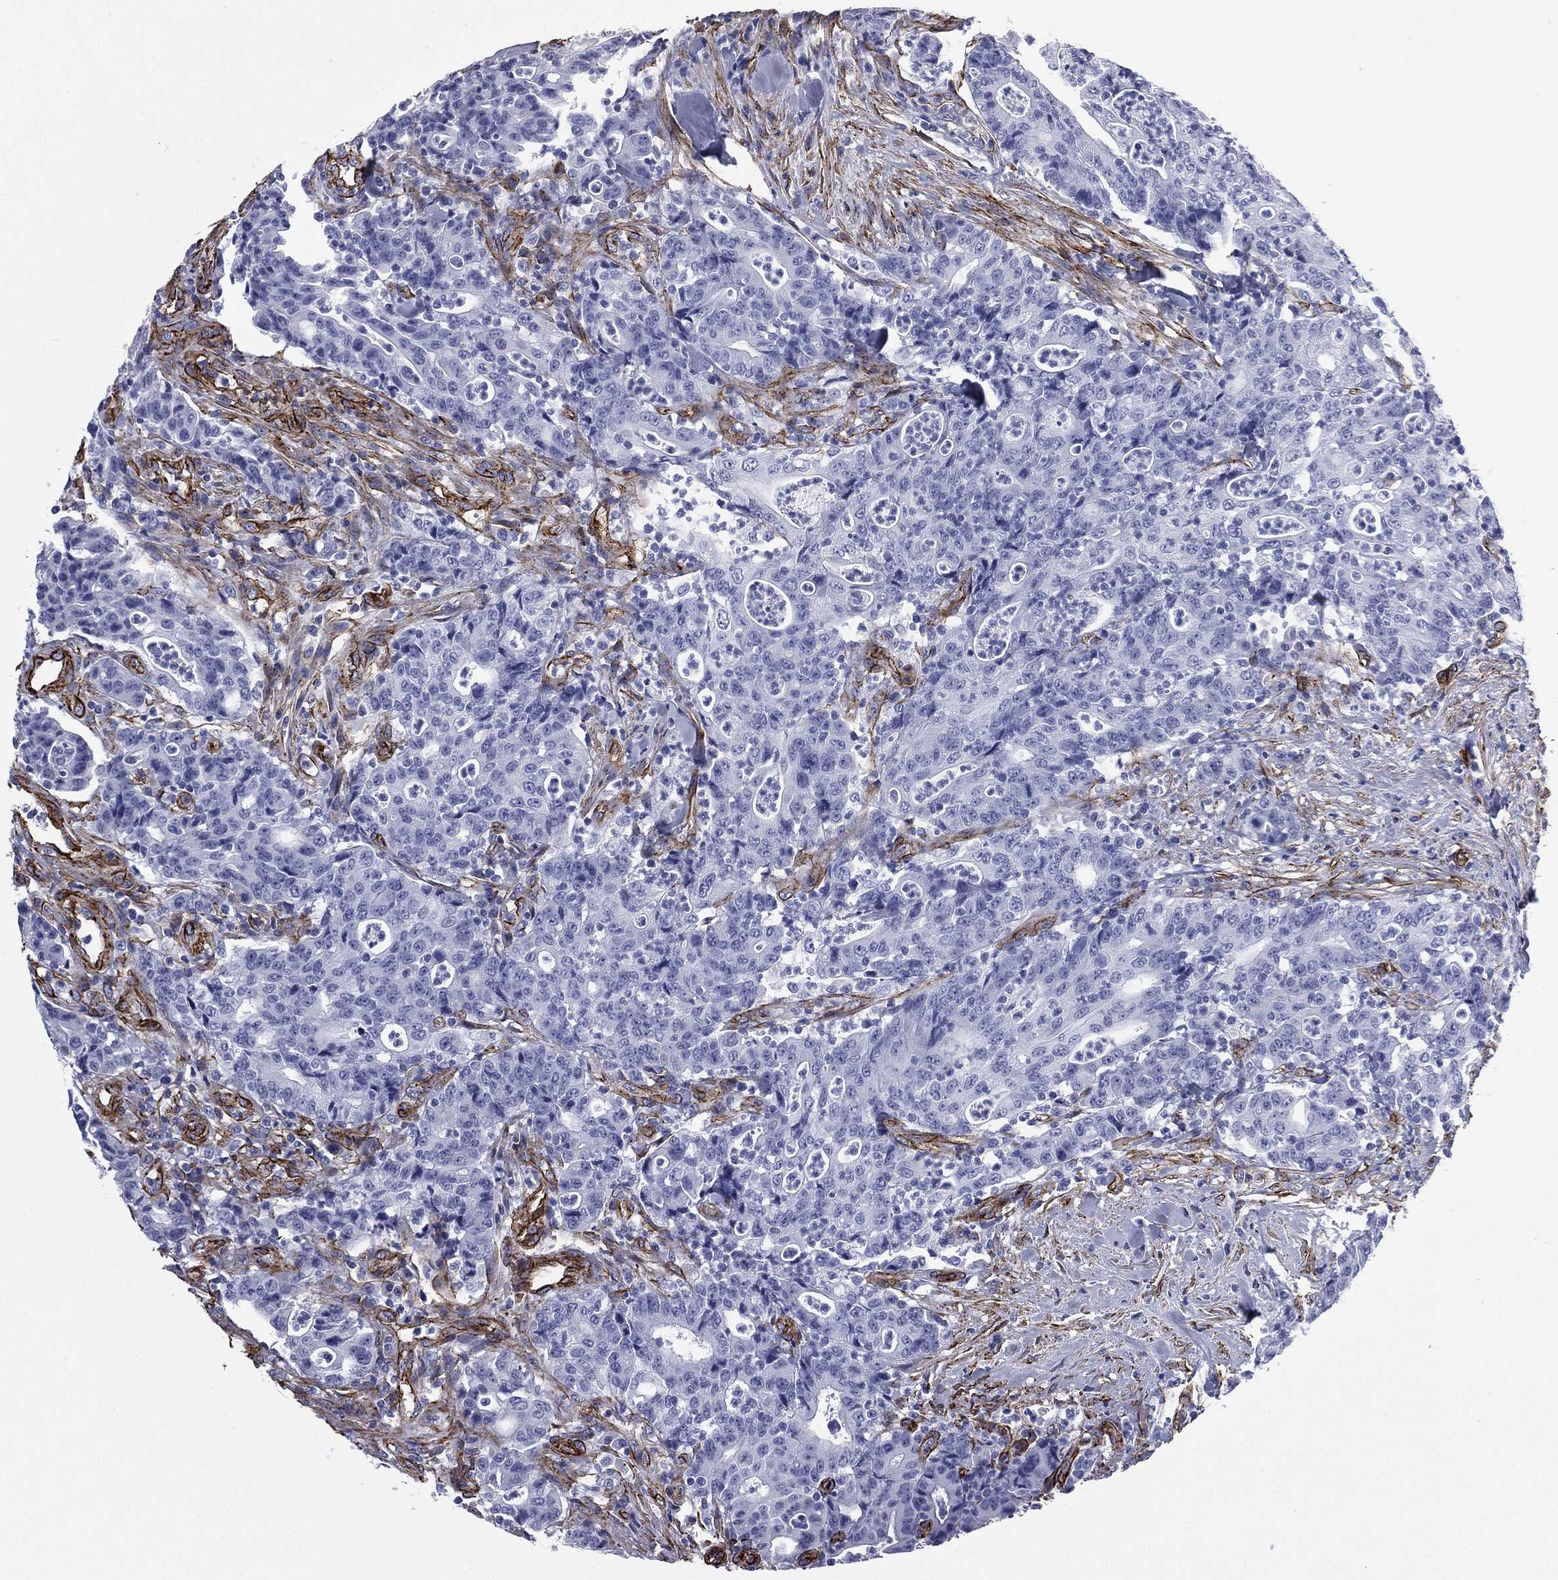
{"staining": {"intensity": "negative", "quantity": "none", "location": "none"}, "tissue": "colorectal cancer", "cell_type": "Tumor cells", "image_type": "cancer", "snomed": [{"axis": "morphology", "description": "Adenocarcinoma, NOS"}, {"axis": "topography", "description": "Colon"}], "caption": "Tumor cells show no significant staining in colorectal cancer (adenocarcinoma).", "gene": "CAVIN3", "patient": {"sex": "male", "age": 70}}